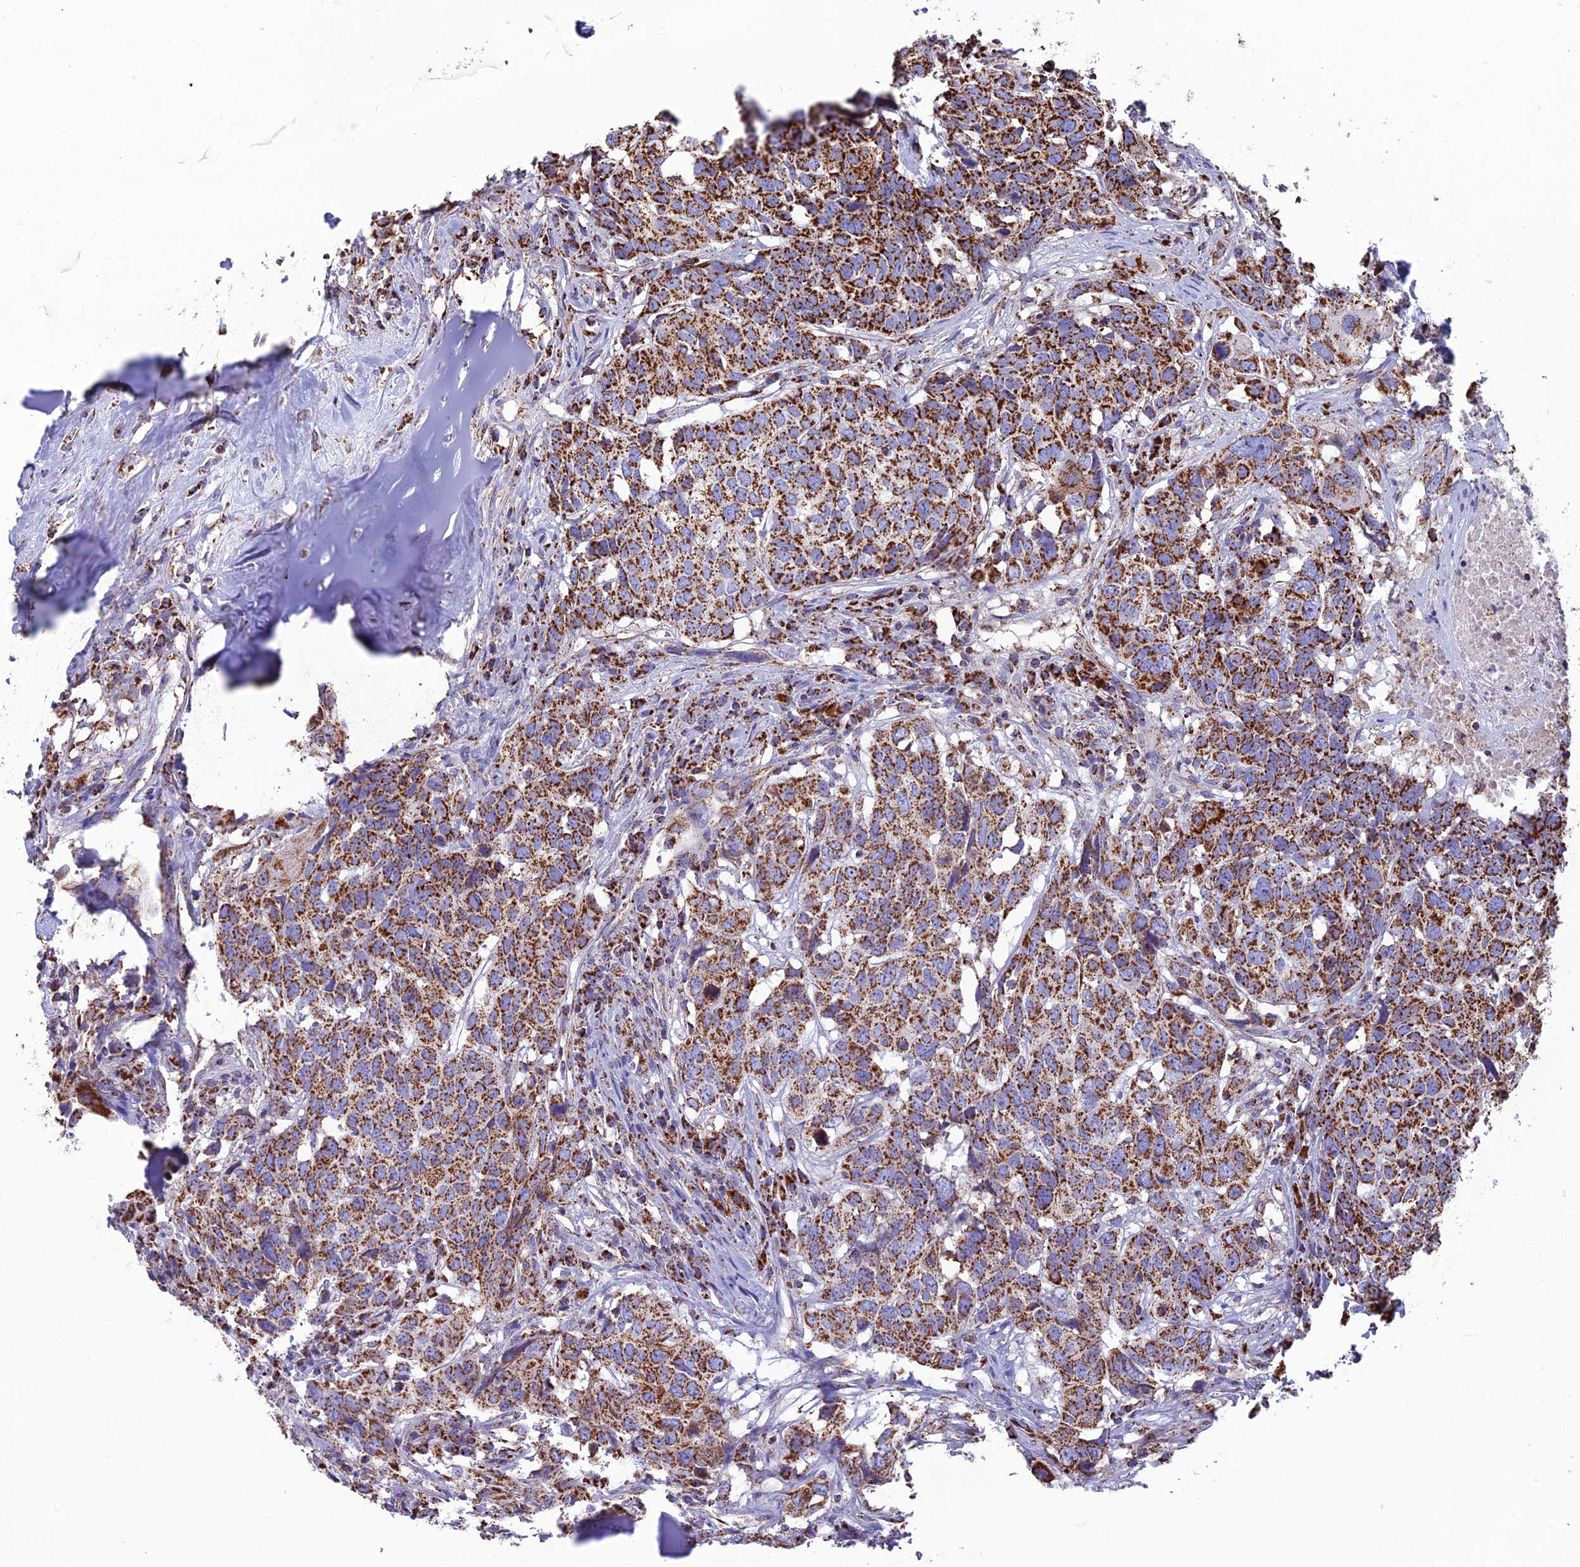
{"staining": {"intensity": "strong", "quantity": ">75%", "location": "cytoplasmic/membranous"}, "tissue": "head and neck cancer", "cell_type": "Tumor cells", "image_type": "cancer", "snomed": [{"axis": "morphology", "description": "Squamous cell carcinoma, NOS"}, {"axis": "topography", "description": "Head-Neck"}], "caption": "Immunohistochemical staining of squamous cell carcinoma (head and neck) displays high levels of strong cytoplasmic/membranous positivity in about >75% of tumor cells. Nuclei are stained in blue.", "gene": "CS", "patient": {"sex": "male", "age": 66}}